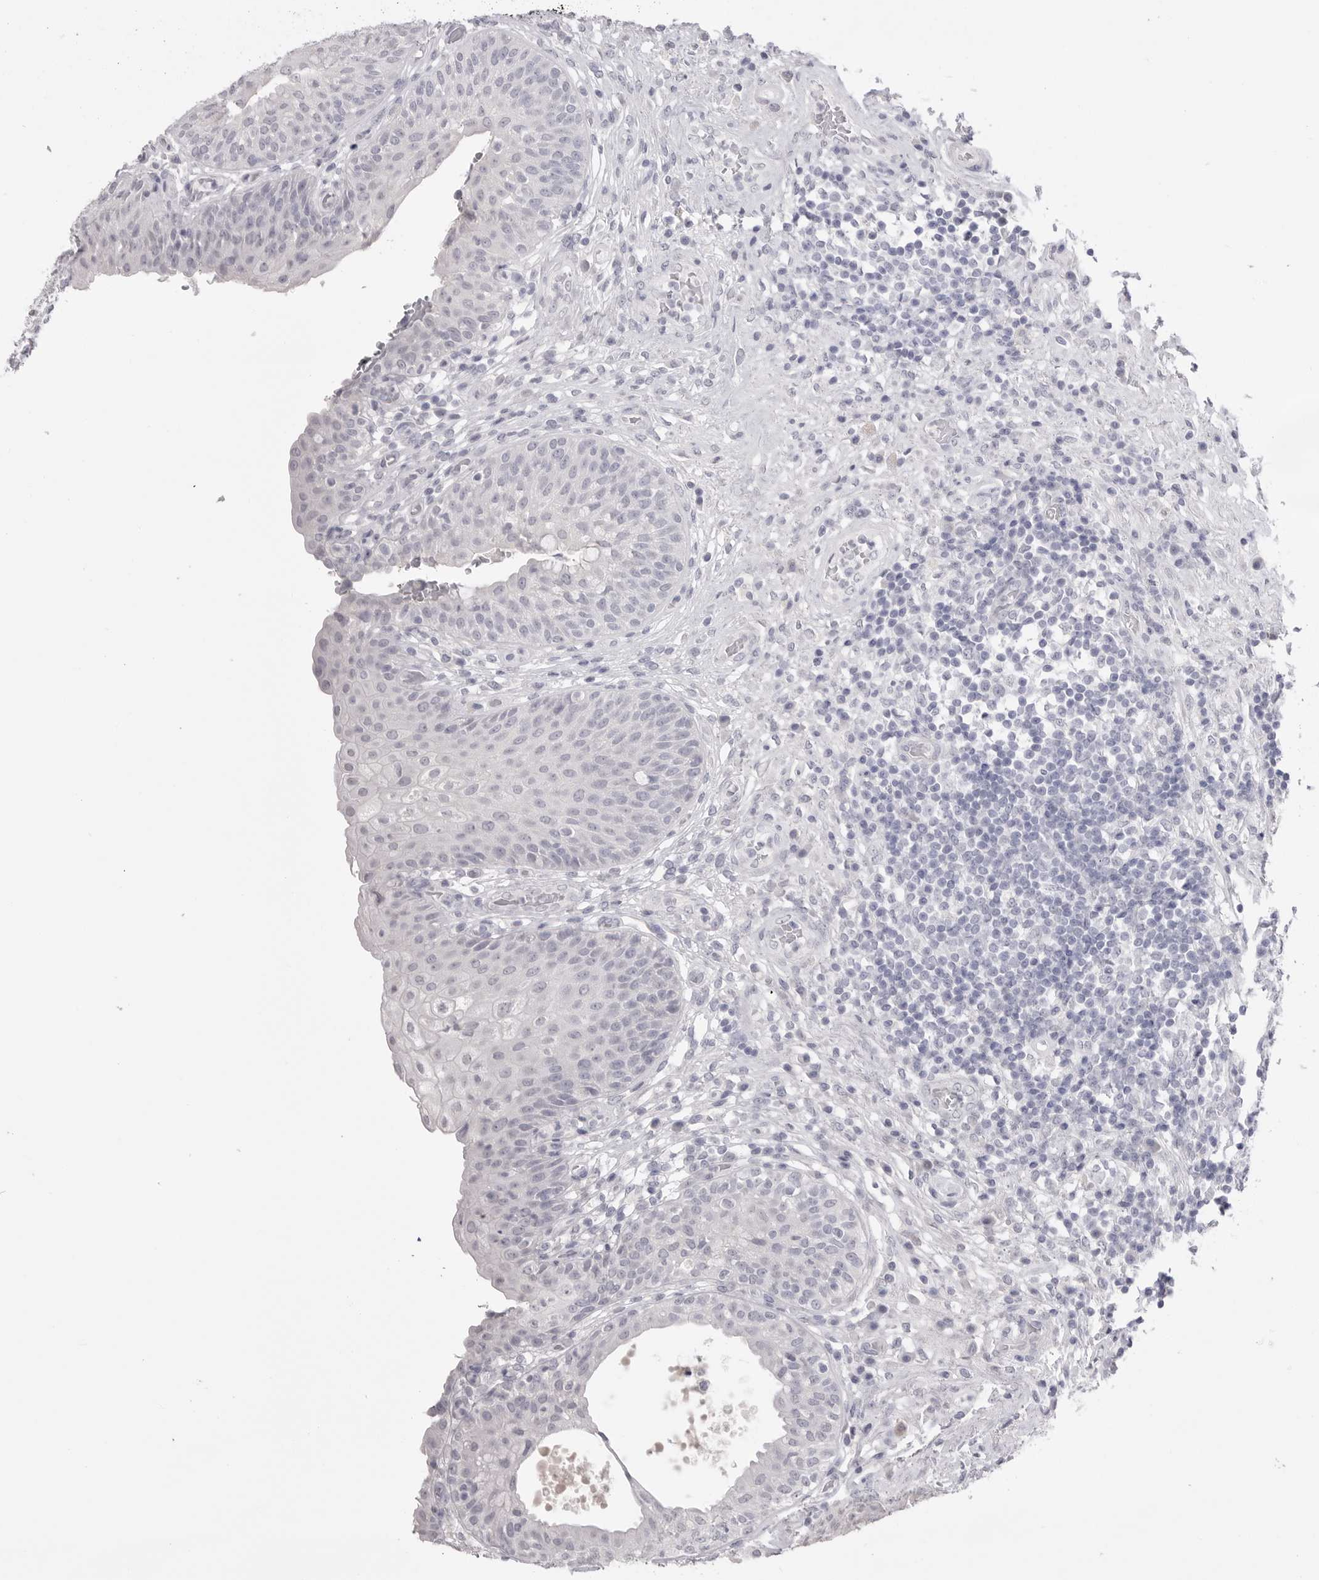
{"staining": {"intensity": "negative", "quantity": "none", "location": "none"}, "tissue": "urinary bladder", "cell_type": "Urothelial cells", "image_type": "normal", "snomed": [{"axis": "morphology", "description": "Normal tissue, NOS"}, {"axis": "topography", "description": "Urinary bladder"}], "caption": "This photomicrograph is of normal urinary bladder stained with IHC to label a protein in brown with the nuclei are counter-stained blue. There is no expression in urothelial cells.", "gene": "CPB1", "patient": {"sex": "female", "age": 62}}